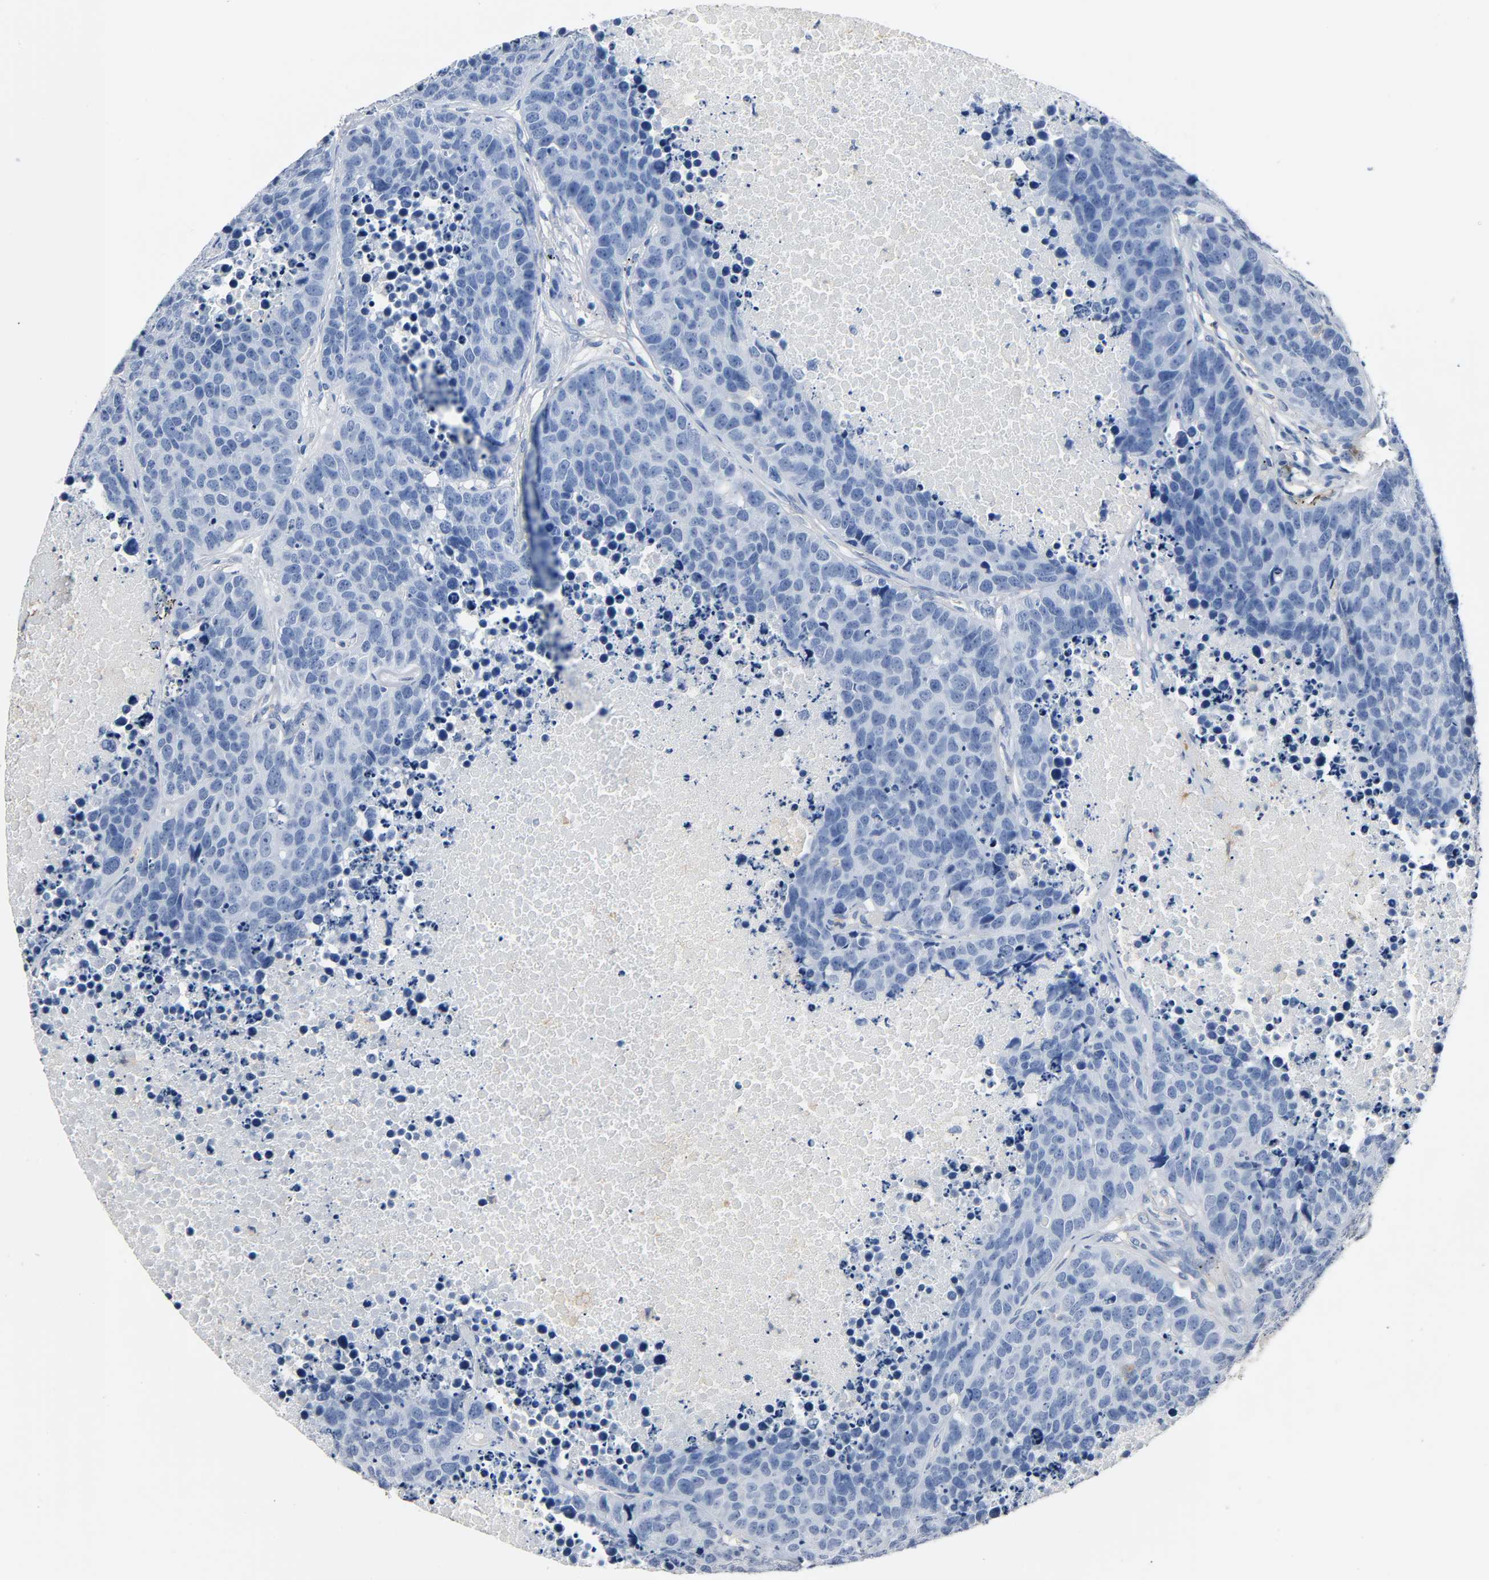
{"staining": {"intensity": "negative", "quantity": "none", "location": "none"}, "tissue": "carcinoid", "cell_type": "Tumor cells", "image_type": "cancer", "snomed": [{"axis": "morphology", "description": "Carcinoid, malignant, NOS"}, {"axis": "topography", "description": "Lung"}], "caption": "Protein analysis of carcinoid exhibits no significant positivity in tumor cells.", "gene": "ANPEP", "patient": {"sex": "male", "age": 60}}